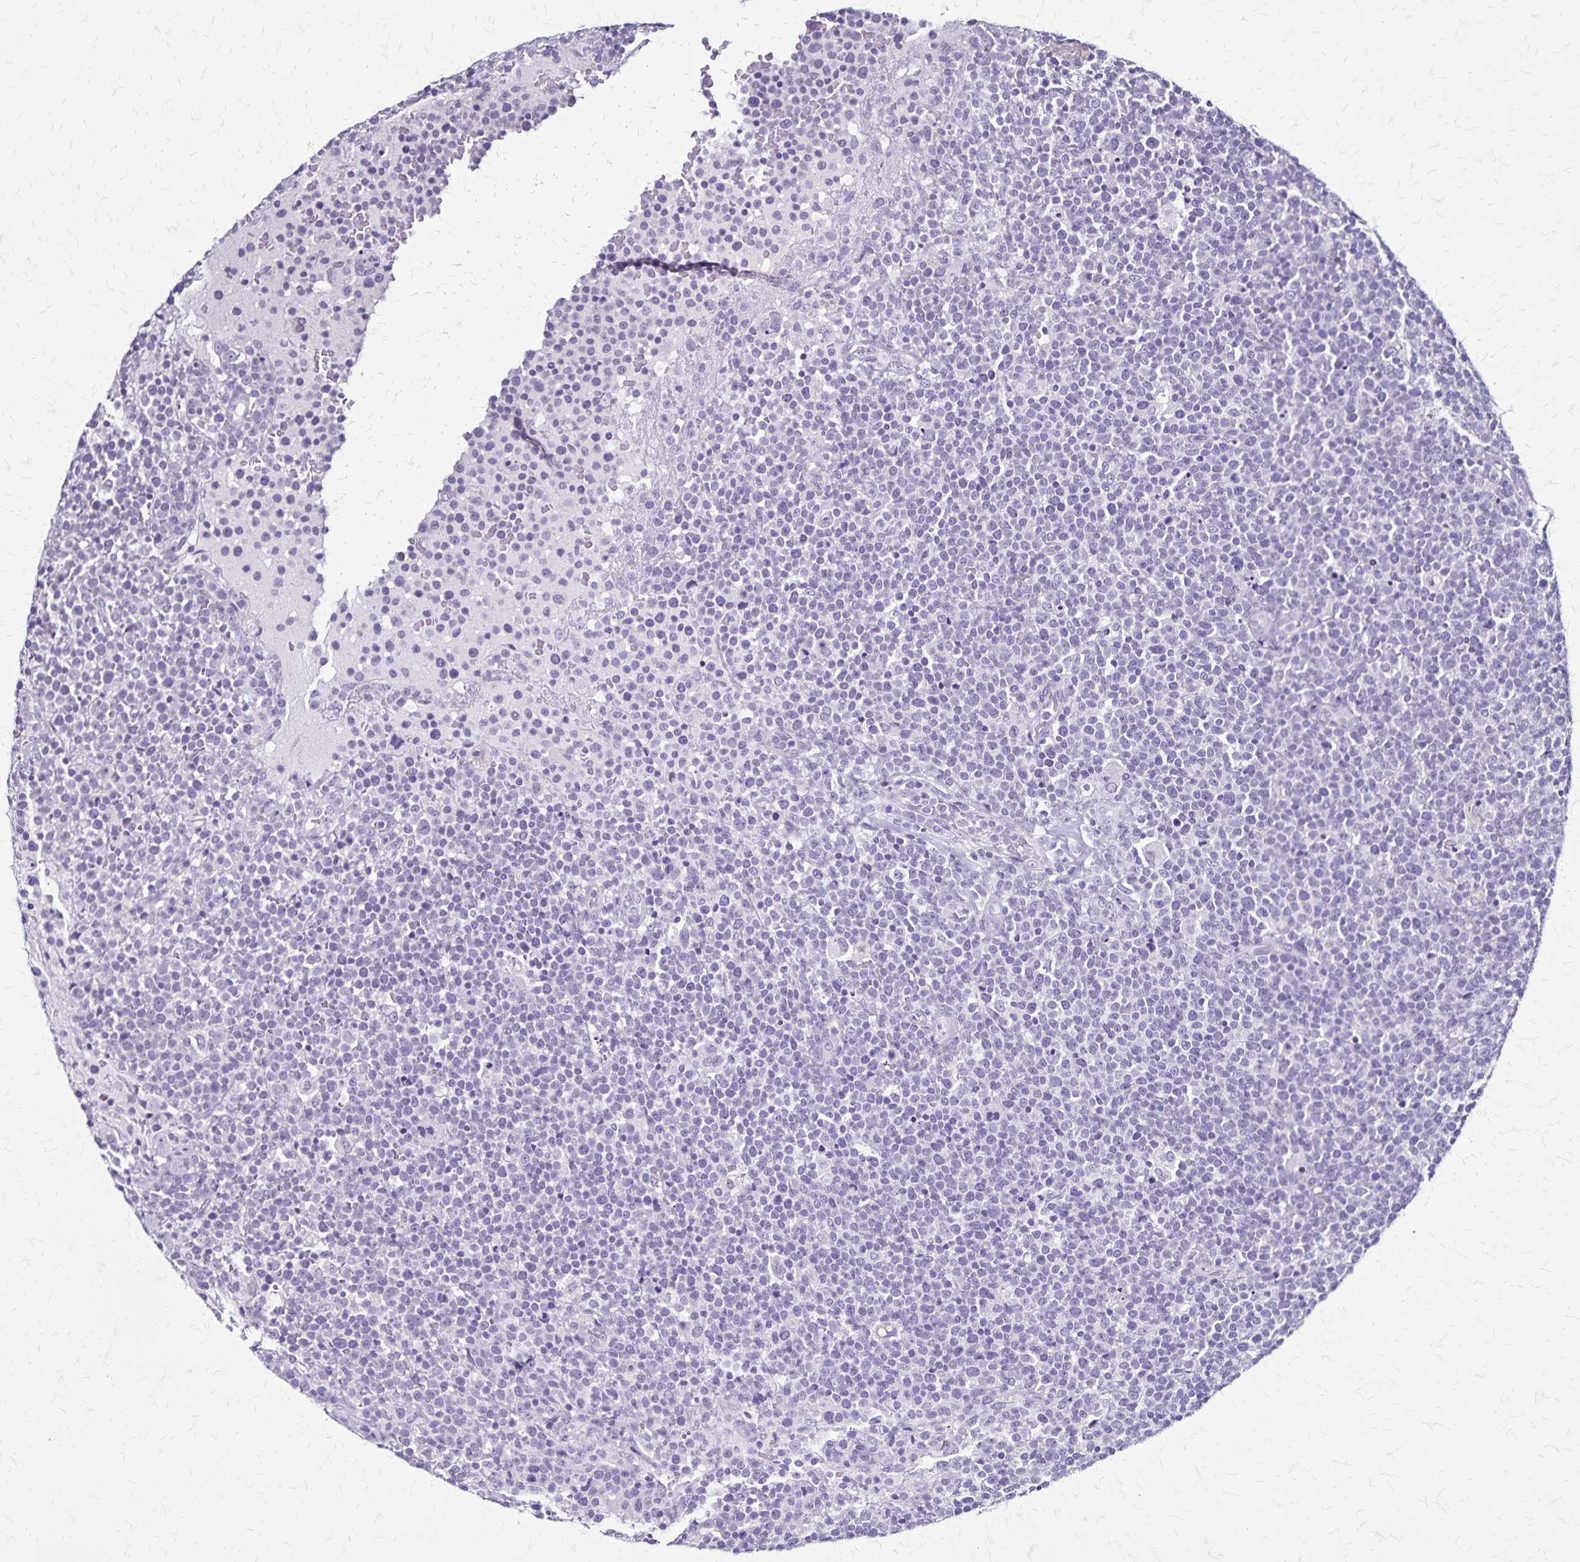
{"staining": {"intensity": "negative", "quantity": "none", "location": "none"}, "tissue": "lymphoma", "cell_type": "Tumor cells", "image_type": "cancer", "snomed": [{"axis": "morphology", "description": "Malignant lymphoma, non-Hodgkin's type, High grade"}, {"axis": "topography", "description": "Lymph node"}], "caption": "Tumor cells show no significant protein expression in lymphoma. (Brightfield microscopy of DAB IHC at high magnification).", "gene": "PLXNA4", "patient": {"sex": "male", "age": 61}}